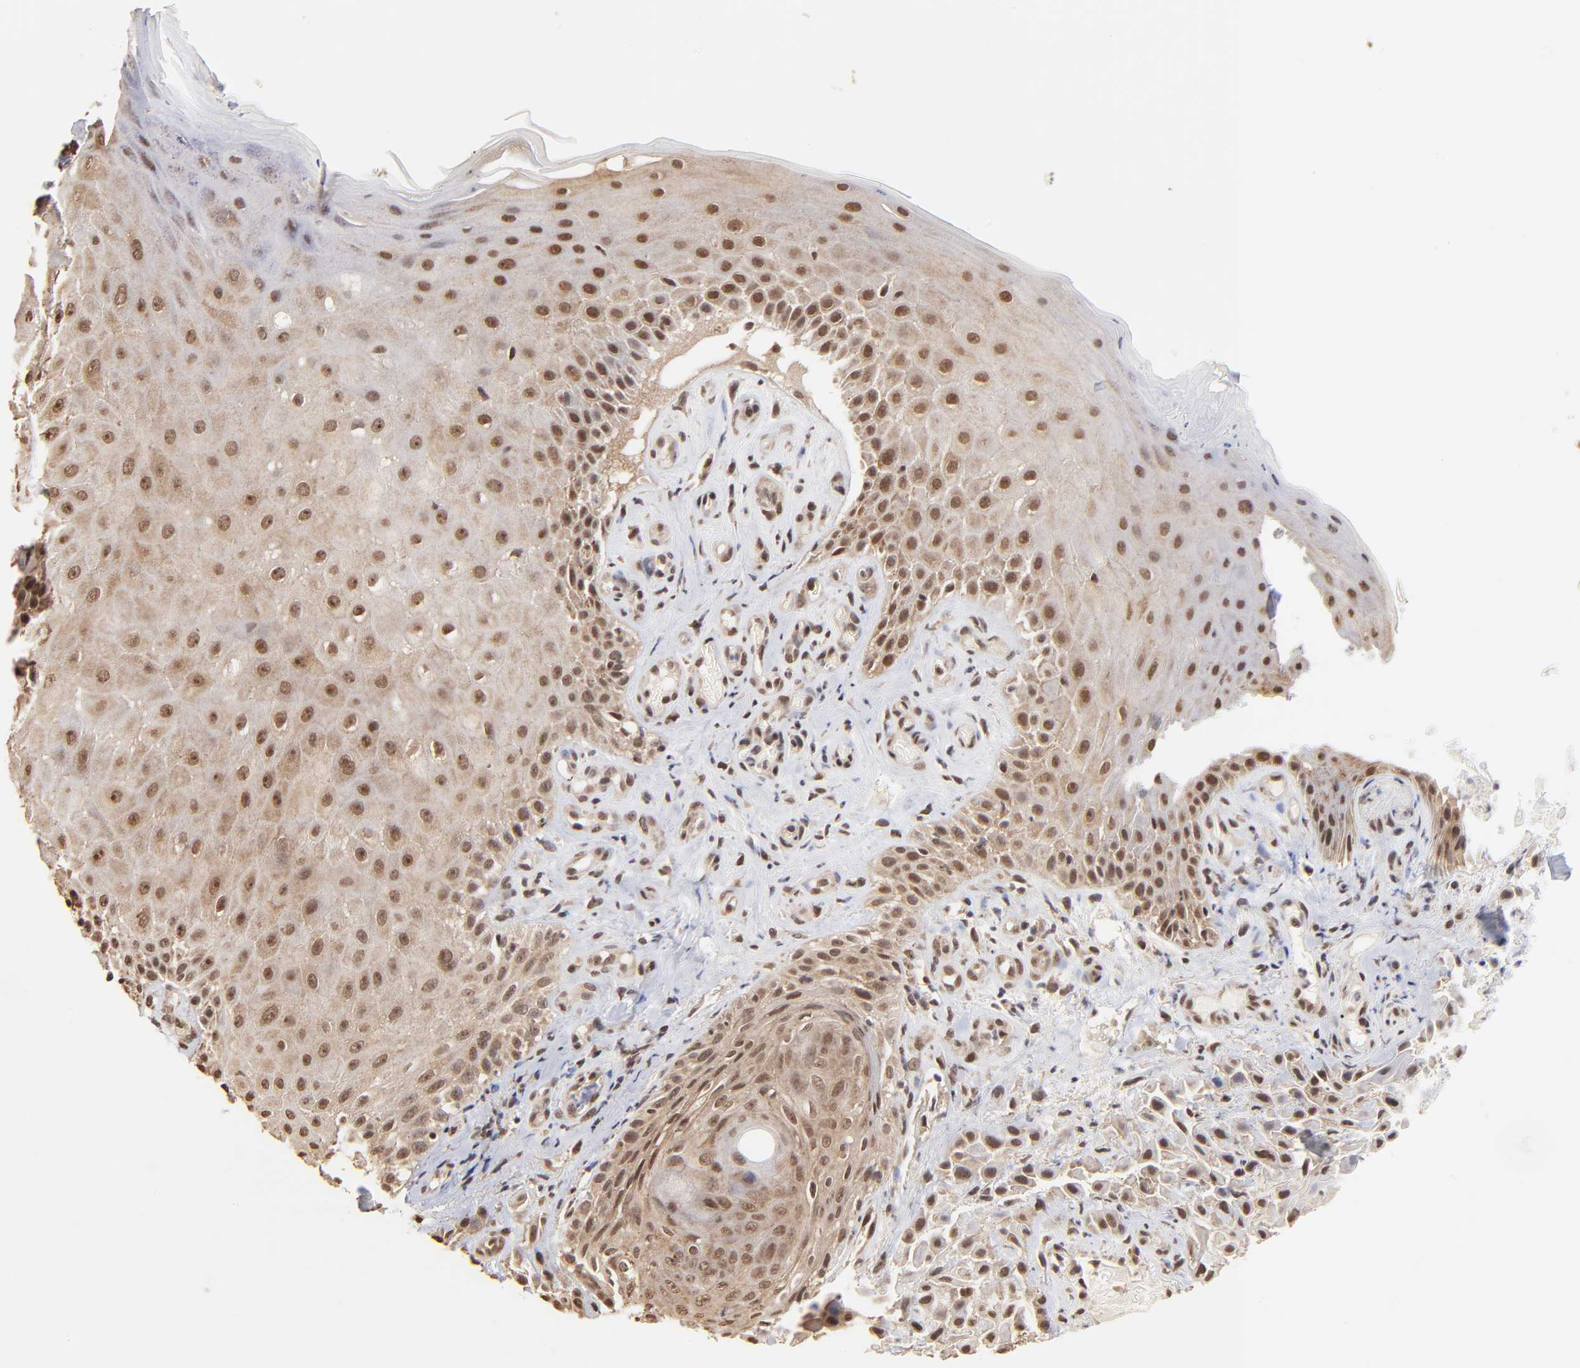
{"staining": {"intensity": "weak", "quantity": "25%-75%", "location": "cytoplasmic/membranous,nuclear"}, "tissue": "skin cancer", "cell_type": "Tumor cells", "image_type": "cancer", "snomed": [{"axis": "morphology", "description": "Squamous cell carcinoma, NOS"}, {"axis": "topography", "description": "Skin"}], "caption": "A photomicrograph of skin cancer stained for a protein demonstrates weak cytoplasmic/membranous and nuclear brown staining in tumor cells.", "gene": "BRPF1", "patient": {"sex": "female", "age": 42}}